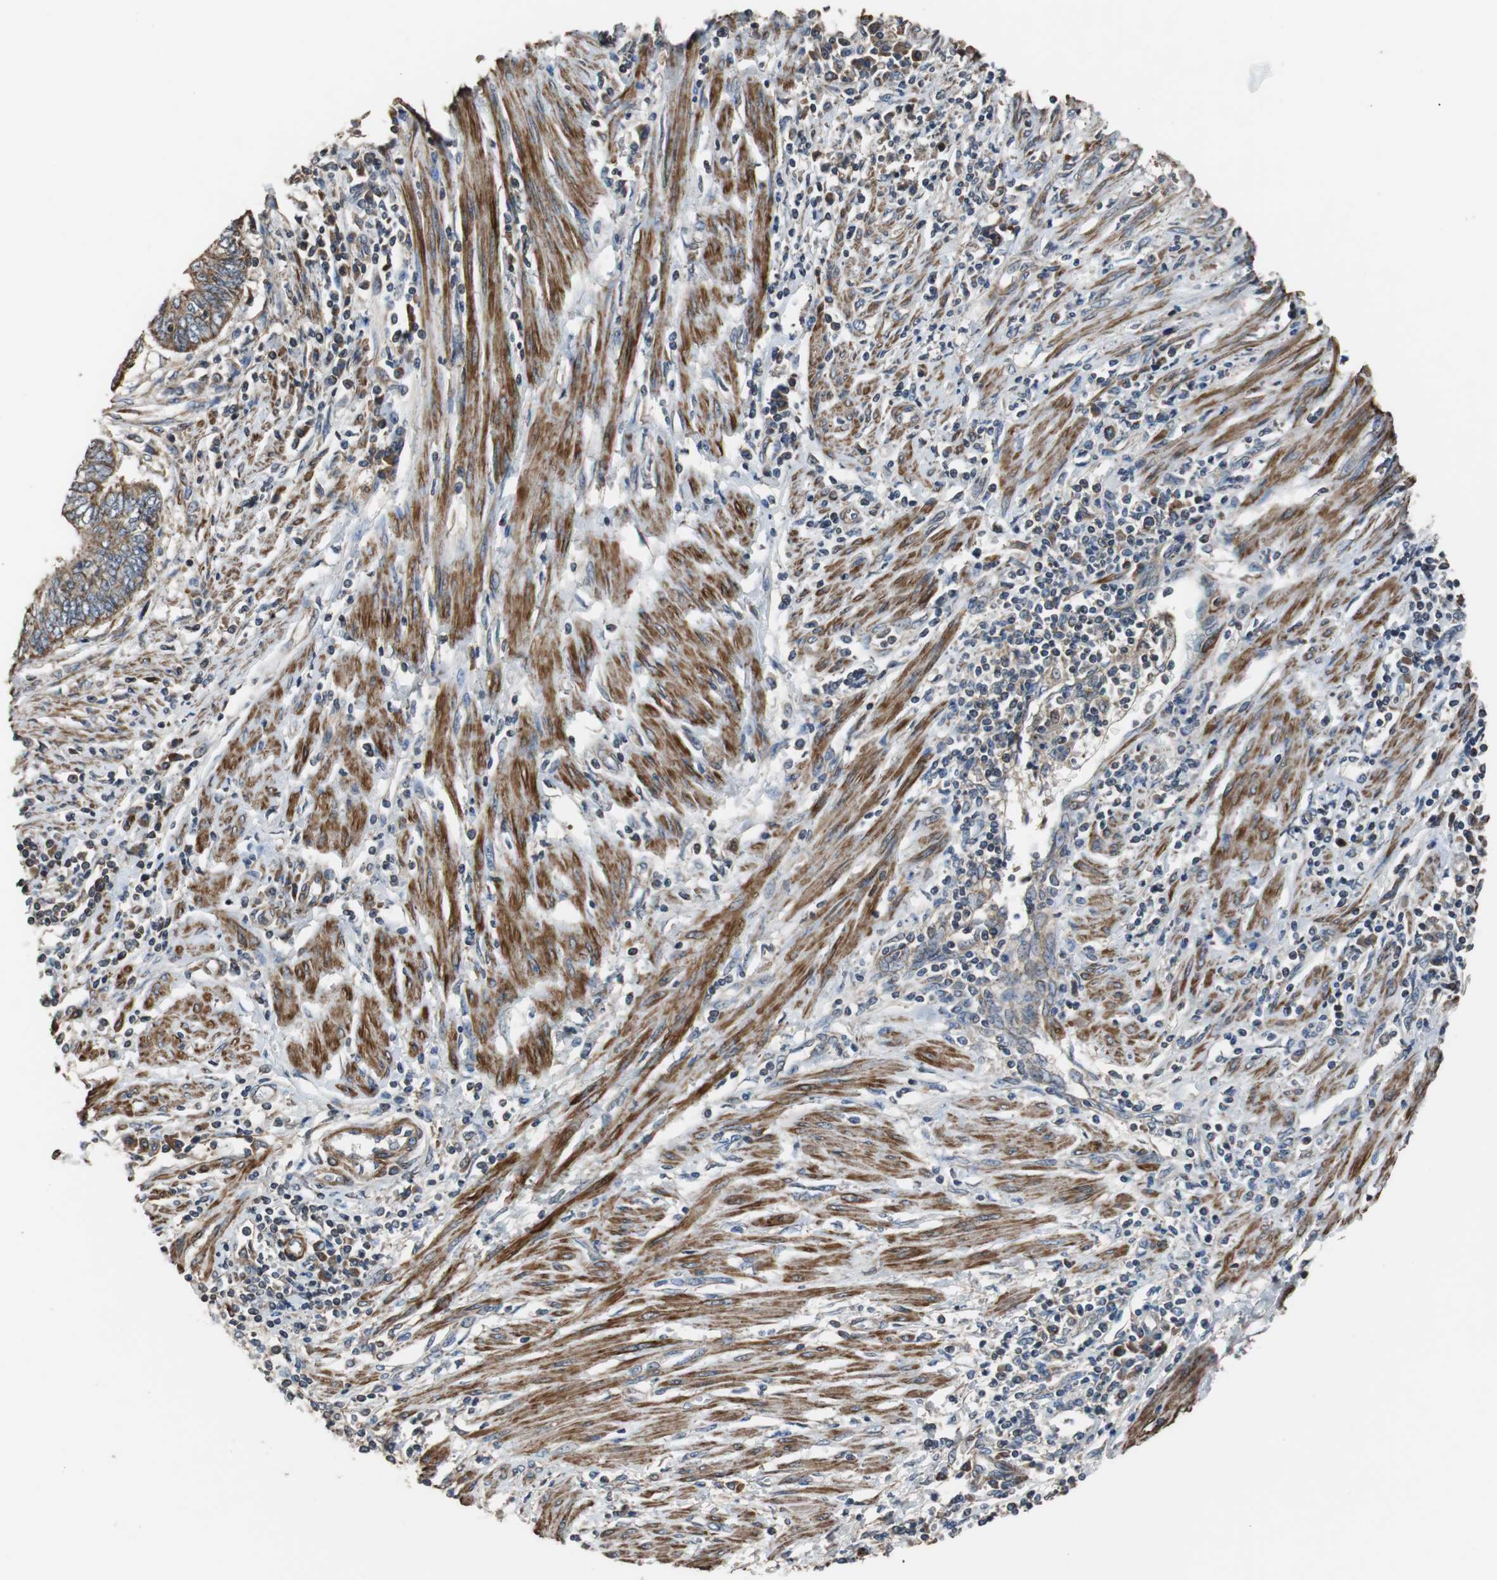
{"staining": {"intensity": "moderate", "quantity": ">75%", "location": "cytoplasmic/membranous"}, "tissue": "endometrial cancer", "cell_type": "Tumor cells", "image_type": "cancer", "snomed": [{"axis": "morphology", "description": "Adenocarcinoma, NOS"}, {"axis": "topography", "description": "Uterus"}, {"axis": "topography", "description": "Endometrium"}], "caption": "DAB immunohistochemical staining of adenocarcinoma (endometrial) reveals moderate cytoplasmic/membranous protein positivity in approximately >75% of tumor cells.", "gene": "PITRM1", "patient": {"sex": "female", "age": 70}}